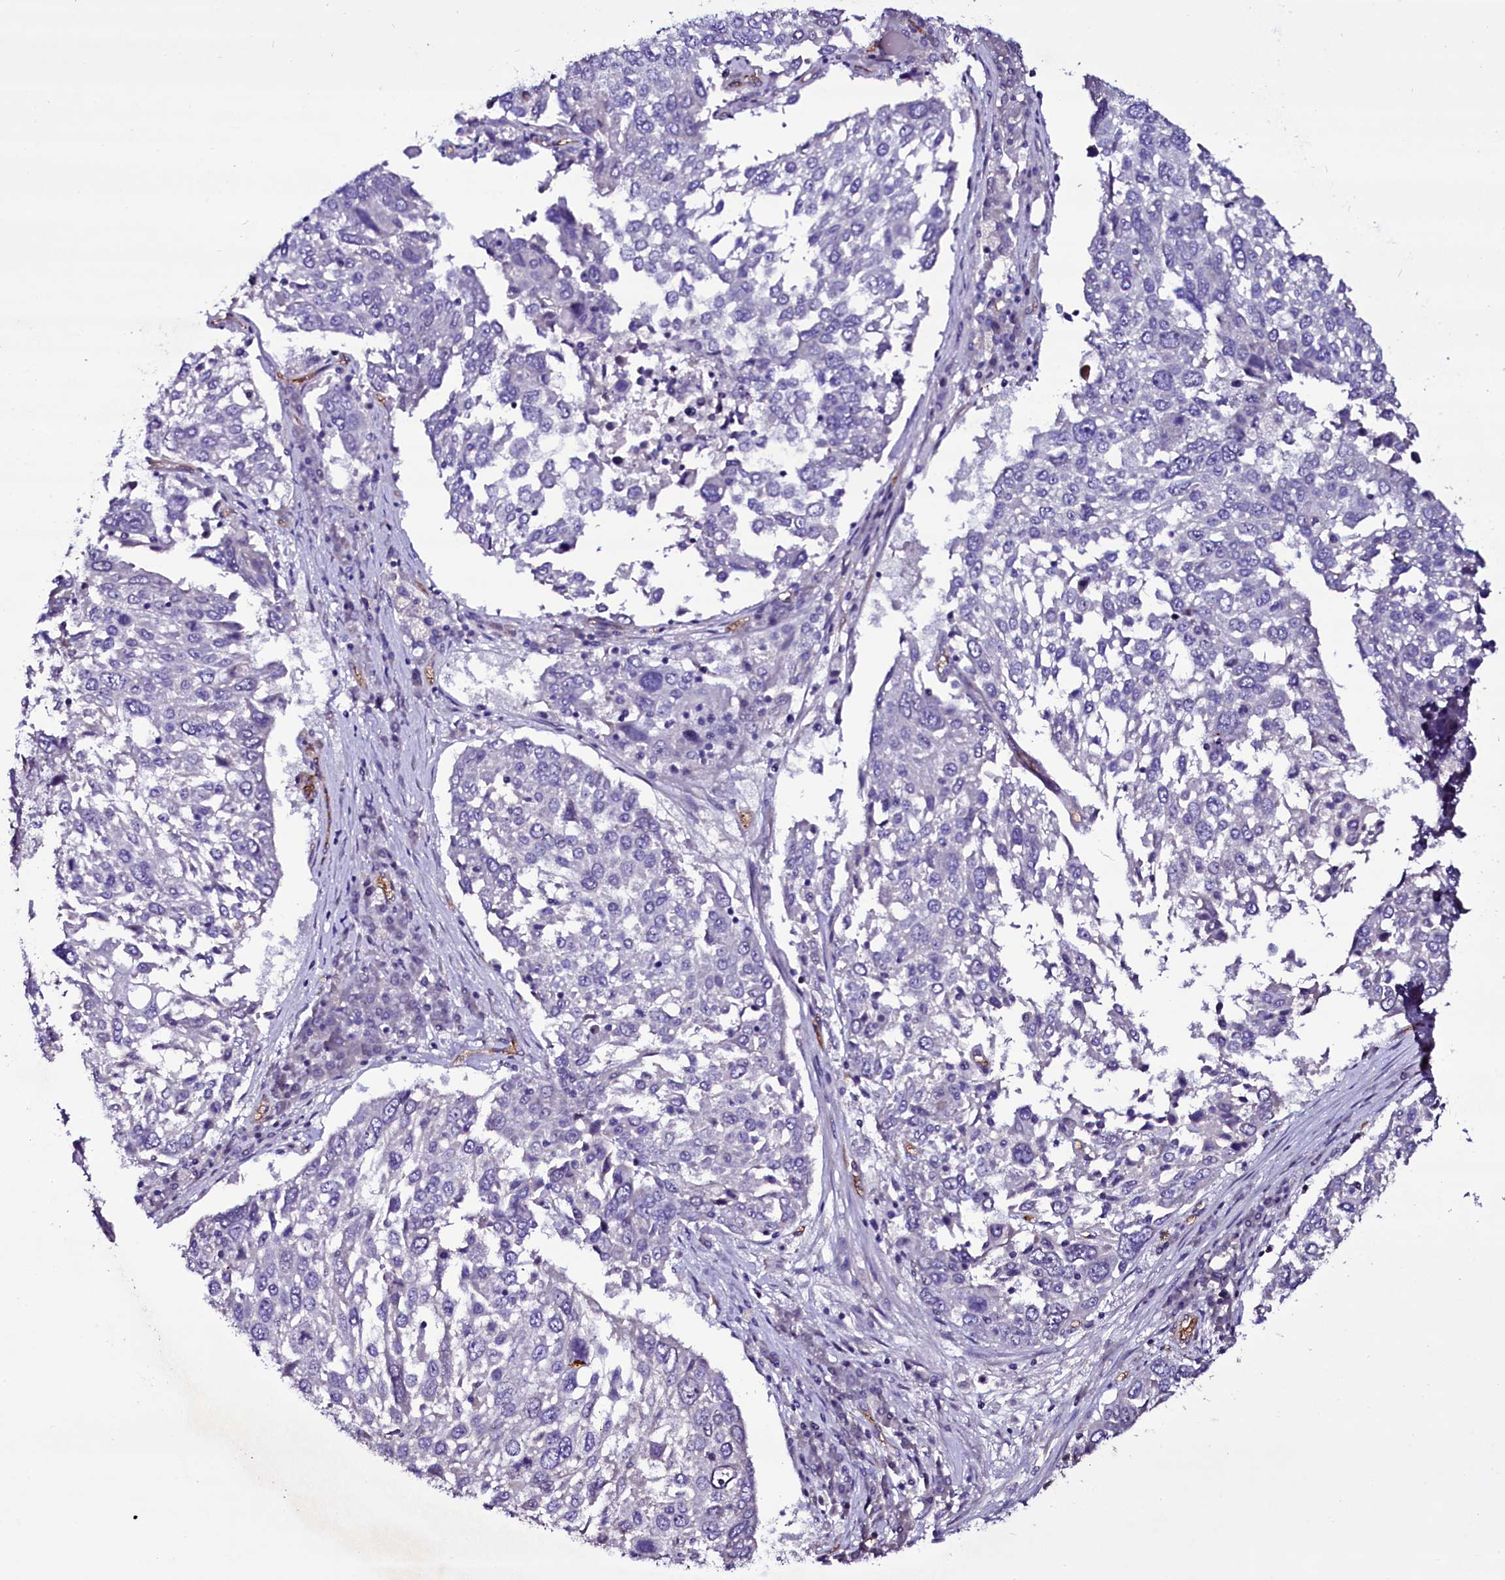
{"staining": {"intensity": "negative", "quantity": "none", "location": "none"}, "tissue": "lung cancer", "cell_type": "Tumor cells", "image_type": "cancer", "snomed": [{"axis": "morphology", "description": "Squamous cell carcinoma, NOS"}, {"axis": "topography", "description": "Lung"}], "caption": "DAB immunohistochemical staining of human lung squamous cell carcinoma reveals no significant positivity in tumor cells. (Brightfield microscopy of DAB (3,3'-diaminobenzidine) IHC at high magnification).", "gene": "MEX3C", "patient": {"sex": "male", "age": 65}}